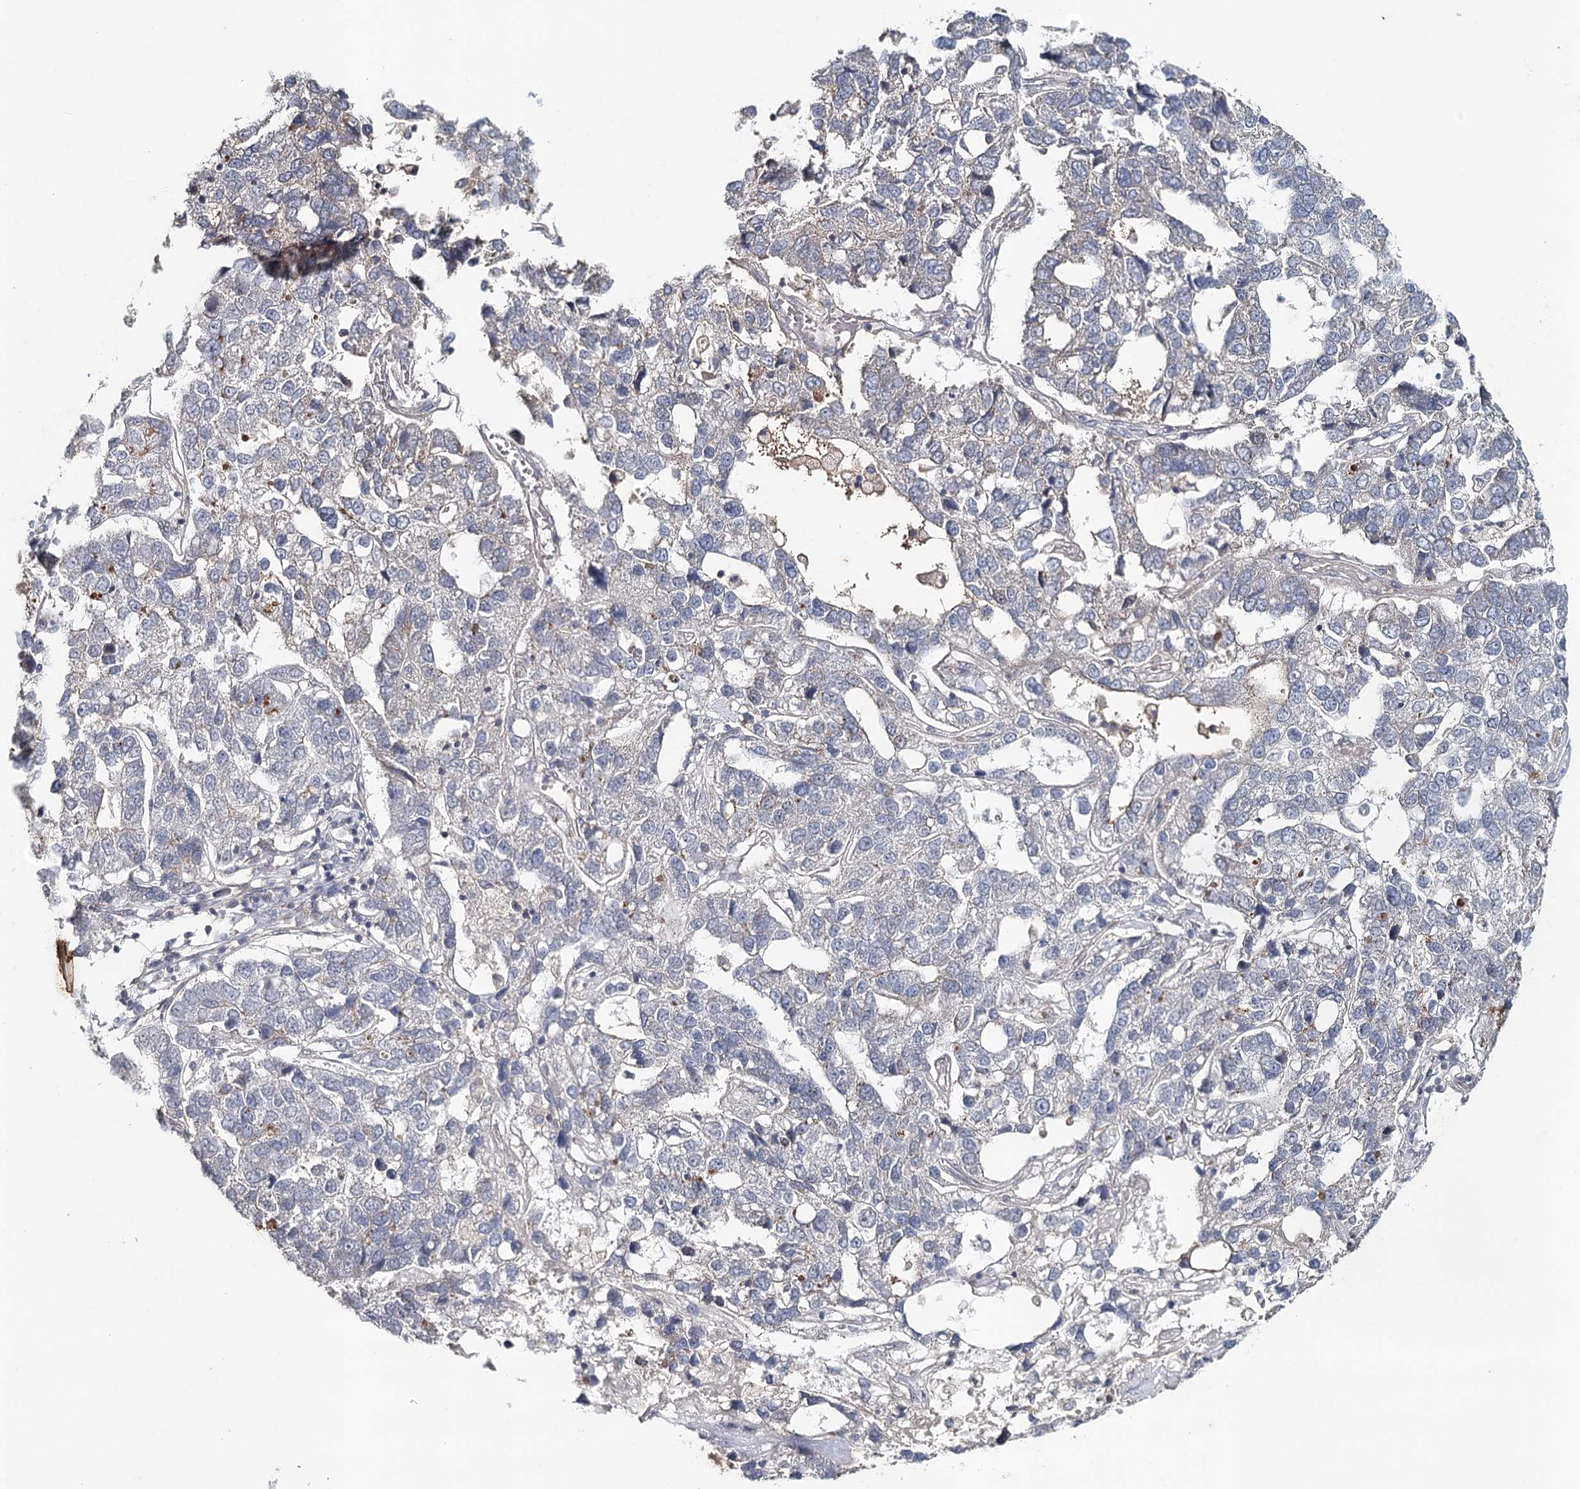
{"staining": {"intensity": "weak", "quantity": "<25%", "location": "cytoplasmic/membranous"}, "tissue": "pancreatic cancer", "cell_type": "Tumor cells", "image_type": "cancer", "snomed": [{"axis": "morphology", "description": "Adenocarcinoma, NOS"}, {"axis": "topography", "description": "Pancreas"}], "caption": "Adenocarcinoma (pancreatic) stained for a protein using immunohistochemistry demonstrates no staining tumor cells.", "gene": "SYNPO", "patient": {"sex": "female", "age": 61}}